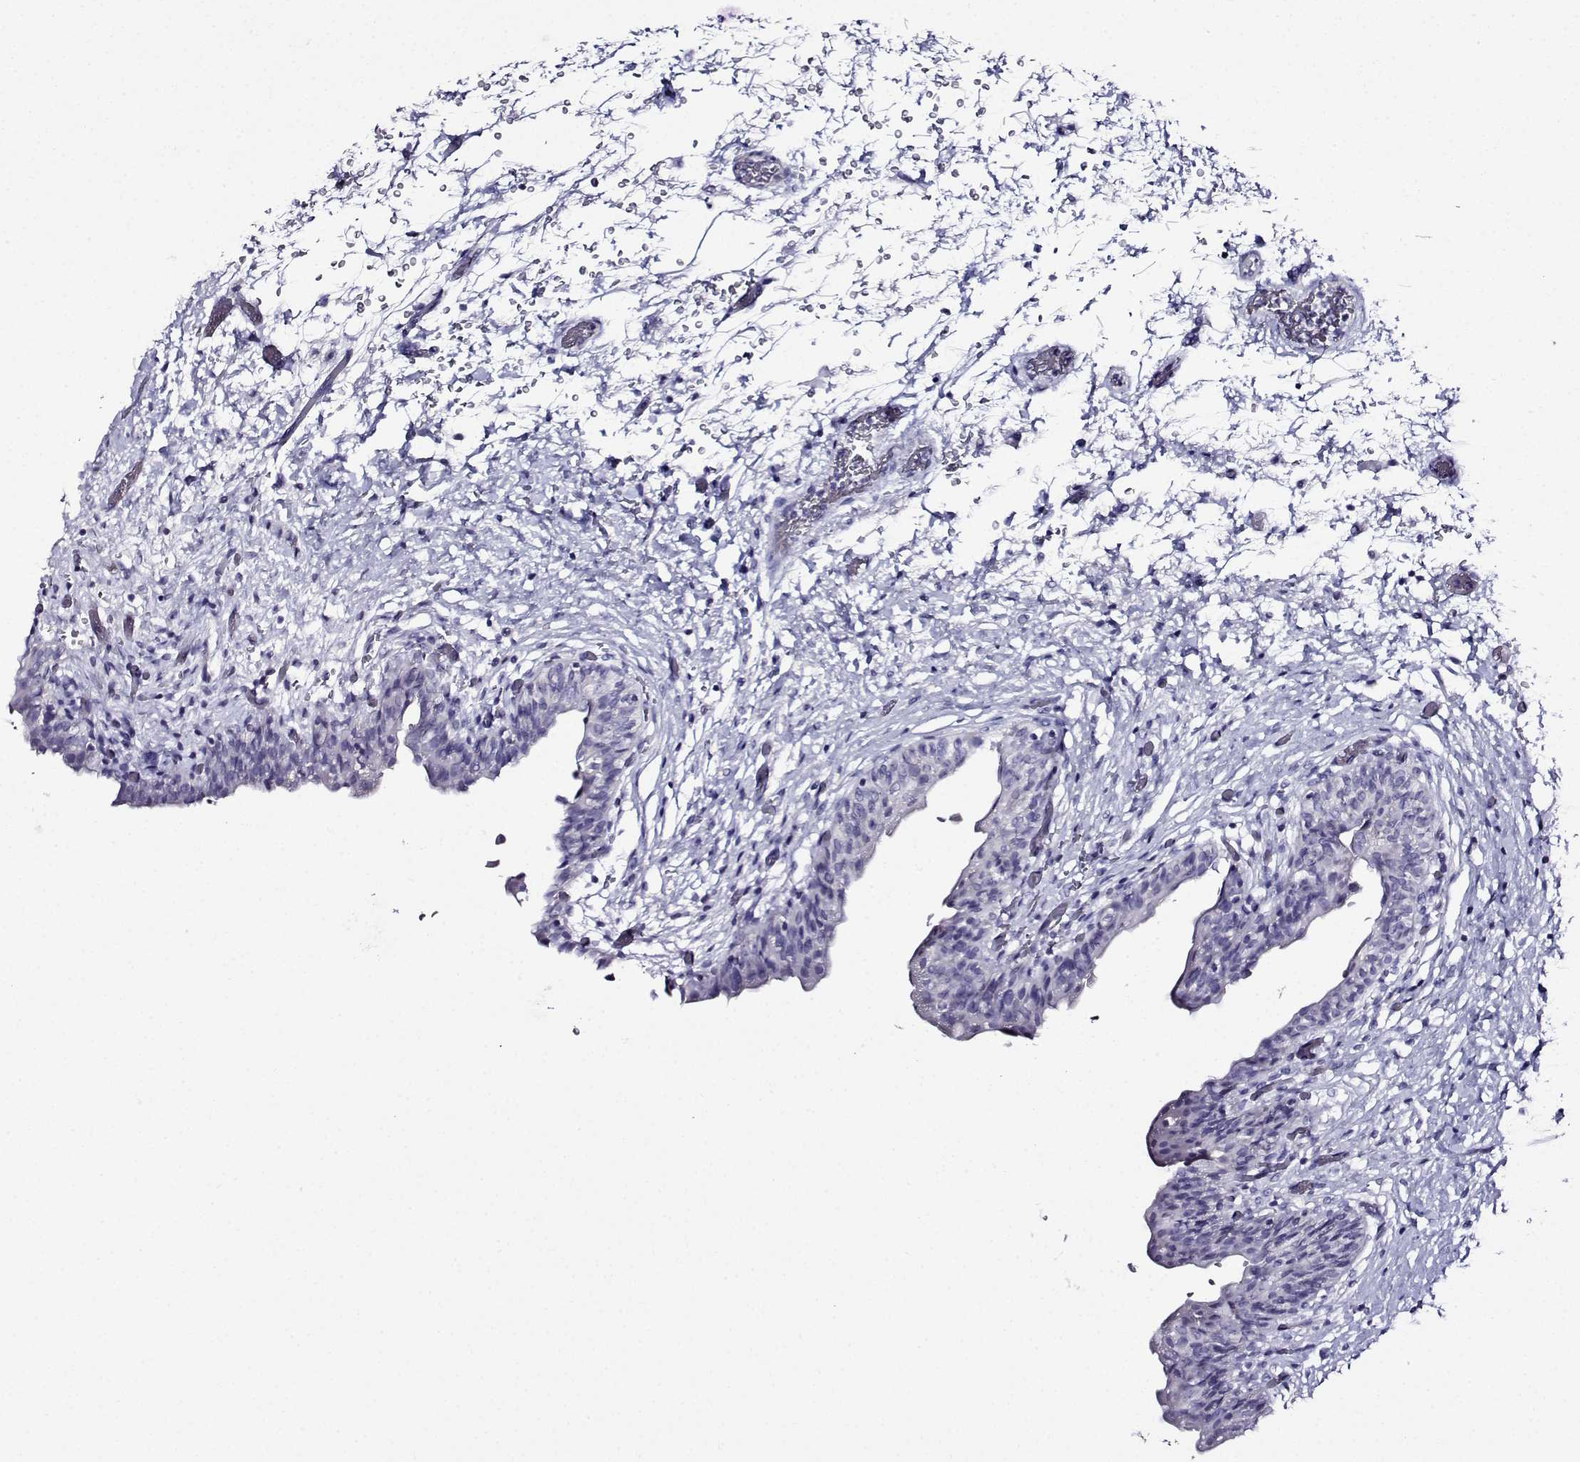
{"staining": {"intensity": "negative", "quantity": "none", "location": "none"}, "tissue": "urinary bladder", "cell_type": "Urothelial cells", "image_type": "normal", "snomed": [{"axis": "morphology", "description": "Normal tissue, NOS"}, {"axis": "topography", "description": "Urinary bladder"}], "caption": "There is no significant positivity in urothelial cells of urinary bladder.", "gene": "FBXO24", "patient": {"sex": "male", "age": 69}}